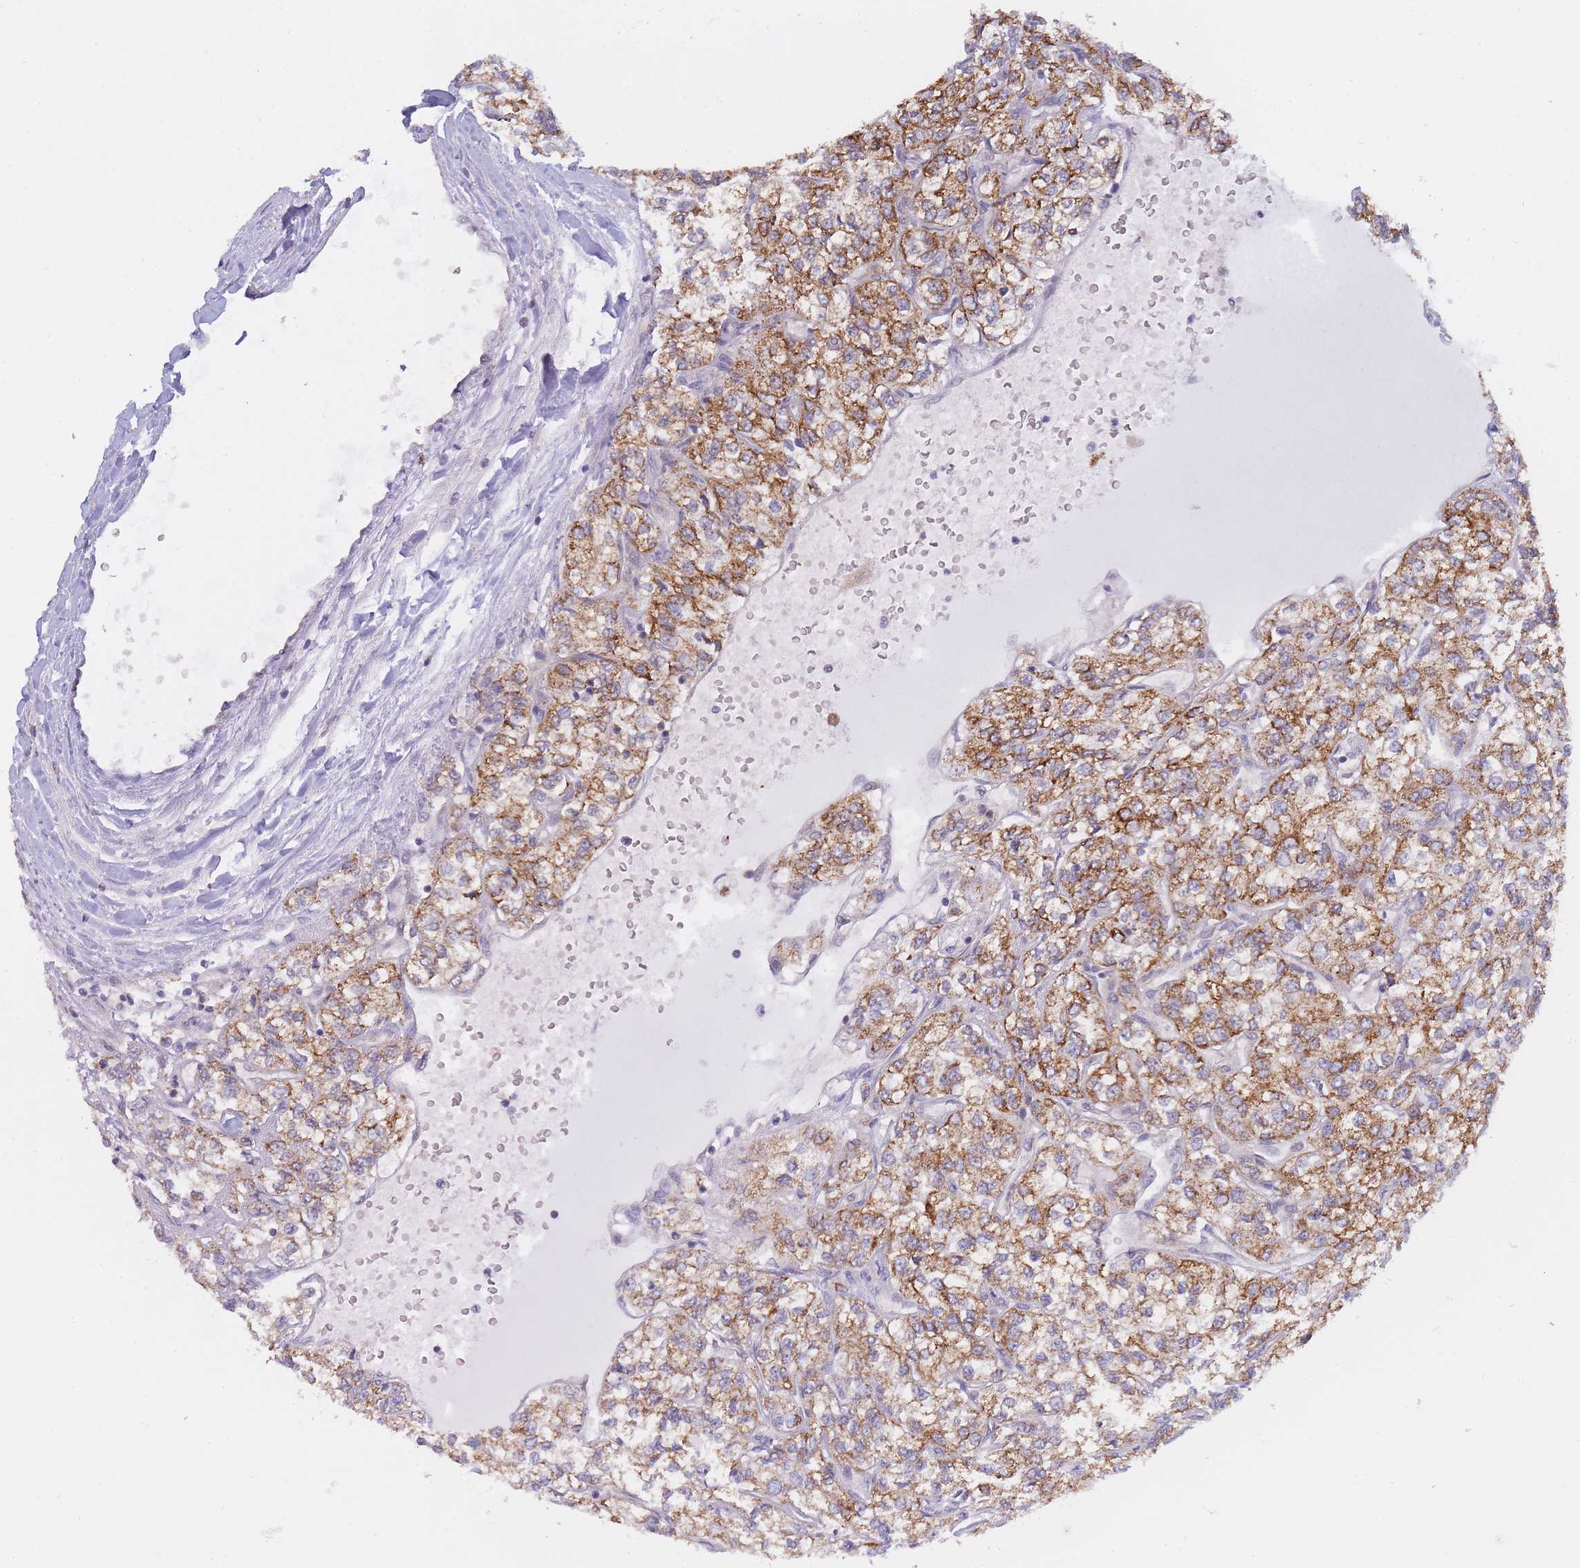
{"staining": {"intensity": "moderate", "quantity": ">75%", "location": "cytoplasmic/membranous"}, "tissue": "renal cancer", "cell_type": "Tumor cells", "image_type": "cancer", "snomed": [{"axis": "morphology", "description": "Adenocarcinoma, NOS"}, {"axis": "topography", "description": "Kidney"}], "caption": "Immunohistochemistry of renal adenocarcinoma reveals medium levels of moderate cytoplasmic/membranous positivity in approximately >75% of tumor cells.", "gene": "NSFL1C", "patient": {"sex": "male", "age": 80}}